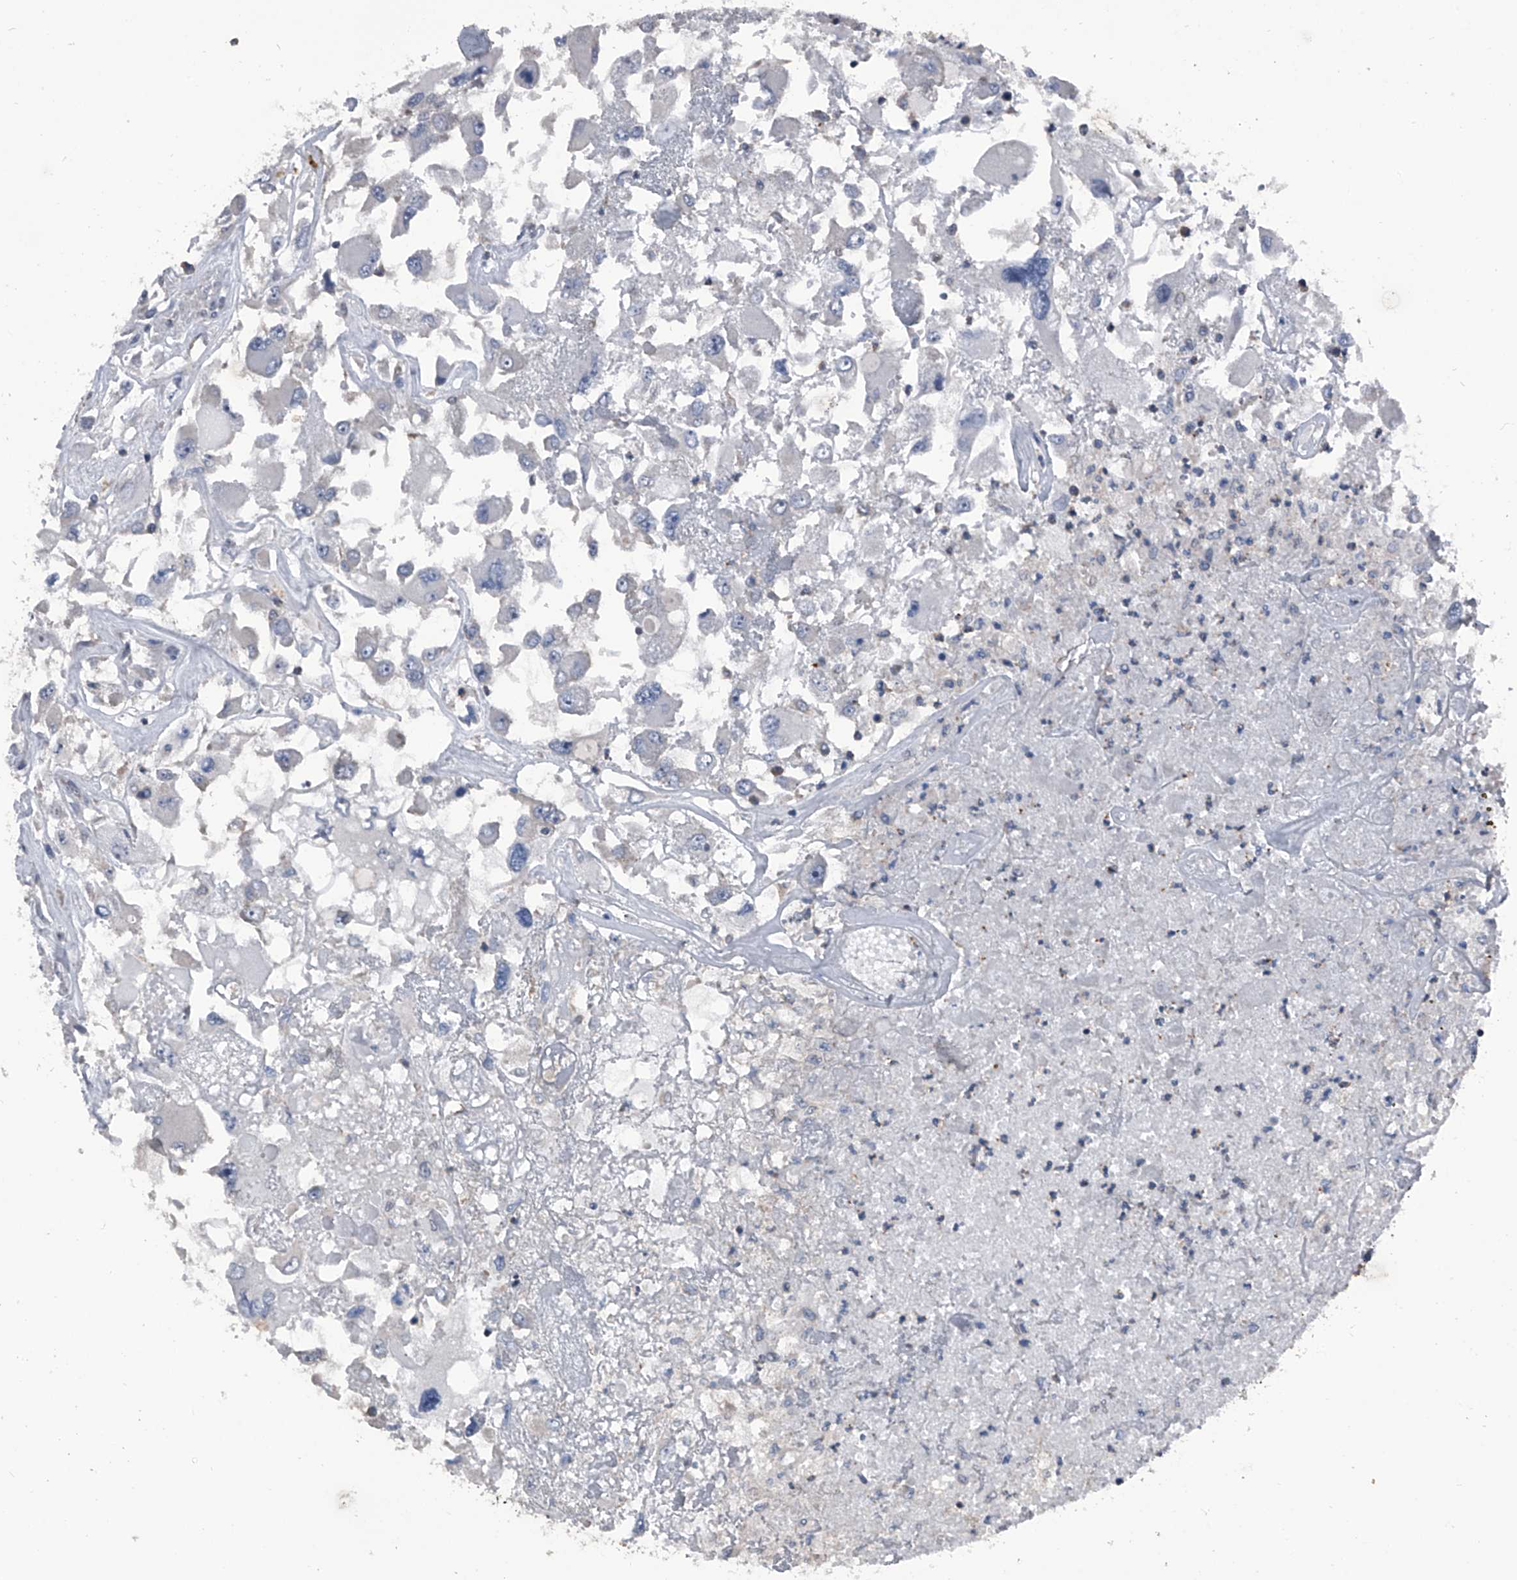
{"staining": {"intensity": "negative", "quantity": "none", "location": "none"}, "tissue": "renal cancer", "cell_type": "Tumor cells", "image_type": "cancer", "snomed": [{"axis": "morphology", "description": "Adenocarcinoma, NOS"}, {"axis": "topography", "description": "Kidney"}], "caption": "This is a histopathology image of immunohistochemistry (IHC) staining of renal cancer, which shows no staining in tumor cells.", "gene": "PIP5K1A", "patient": {"sex": "female", "age": 52}}